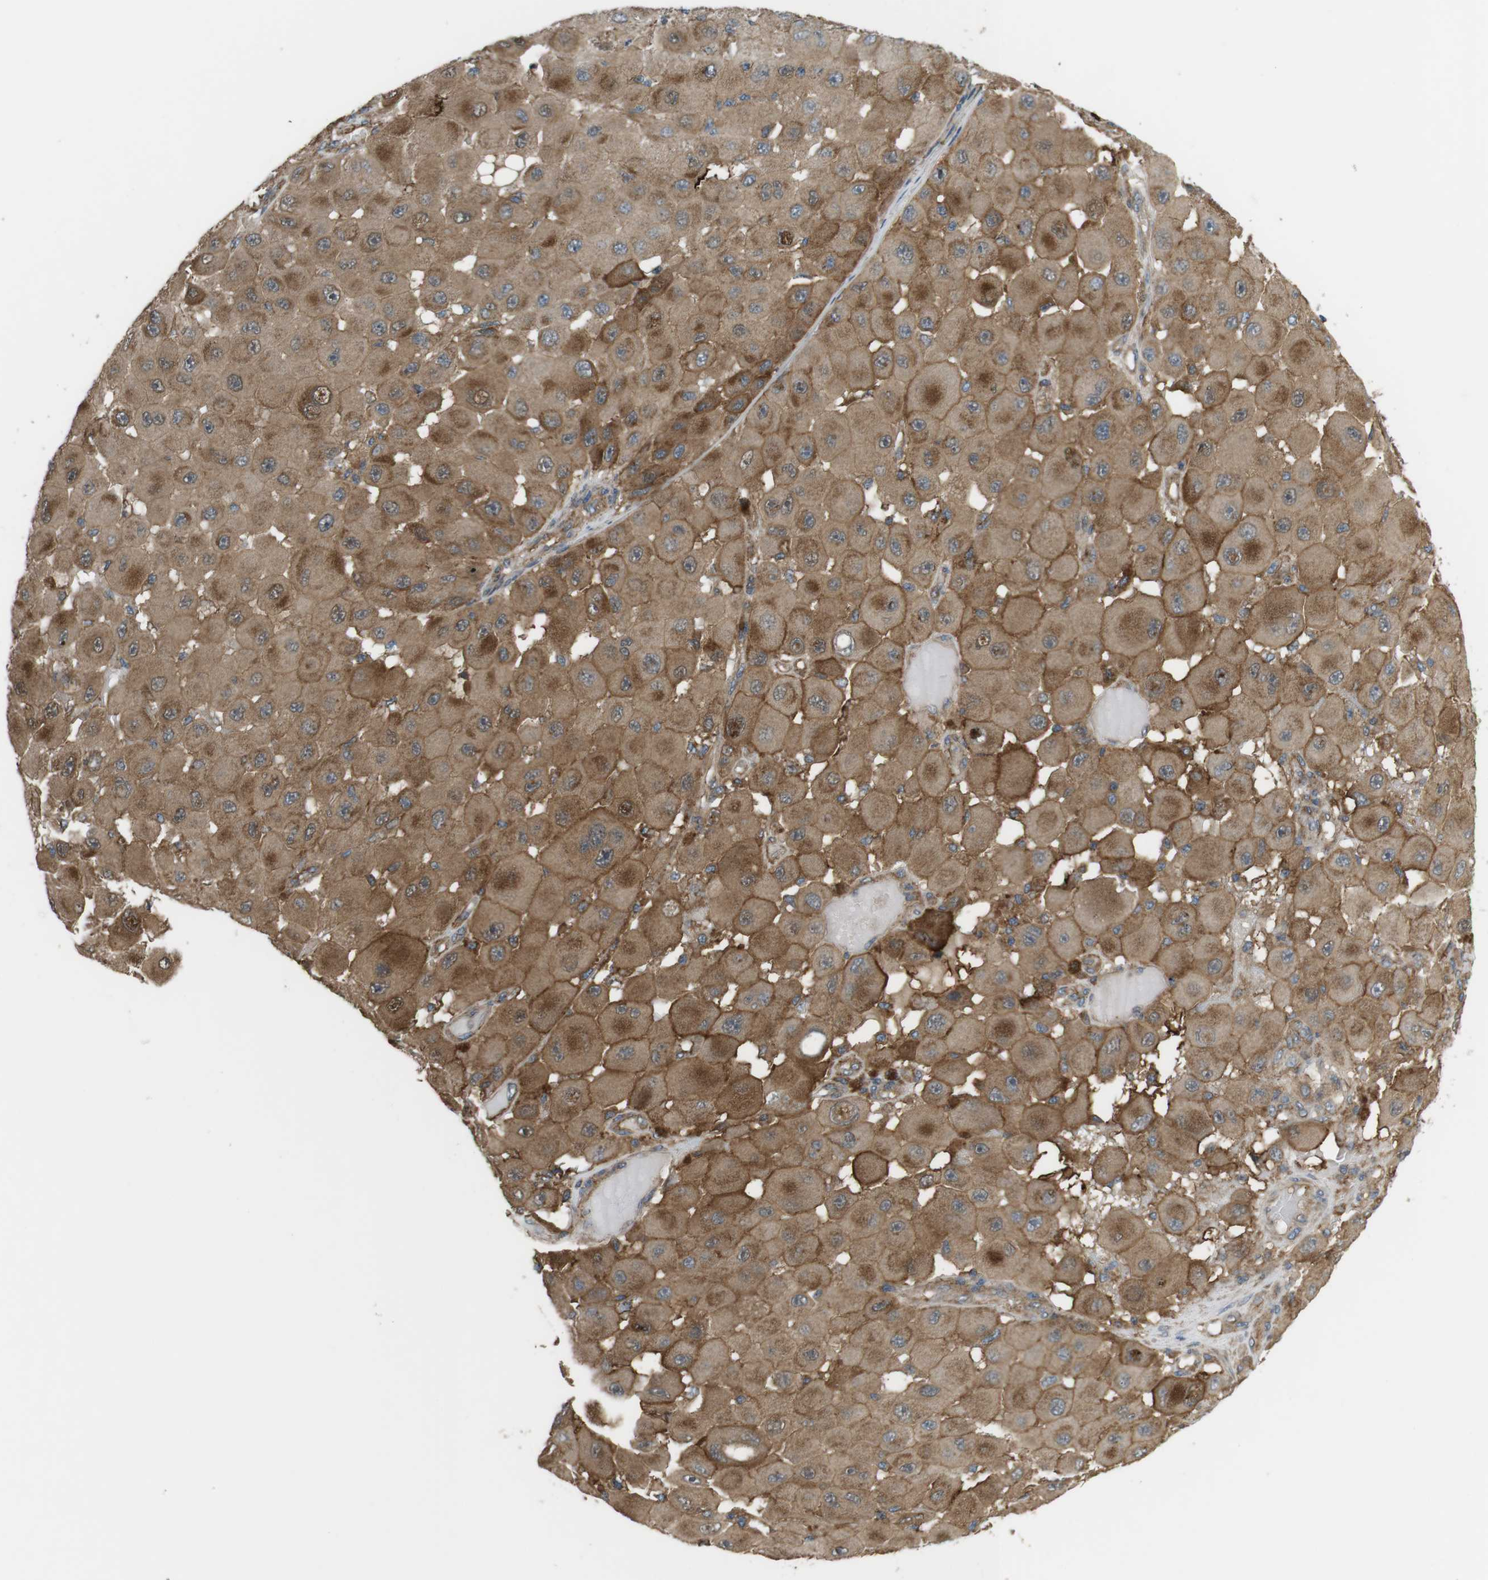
{"staining": {"intensity": "moderate", "quantity": ">75%", "location": "cytoplasmic/membranous,nuclear"}, "tissue": "melanoma", "cell_type": "Tumor cells", "image_type": "cancer", "snomed": [{"axis": "morphology", "description": "Malignant melanoma, NOS"}, {"axis": "topography", "description": "Skin"}], "caption": "Immunohistochemistry of human malignant melanoma reveals medium levels of moderate cytoplasmic/membranous and nuclear staining in approximately >75% of tumor cells.", "gene": "DDAH2", "patient": {"sex": "female", "age": 81}}